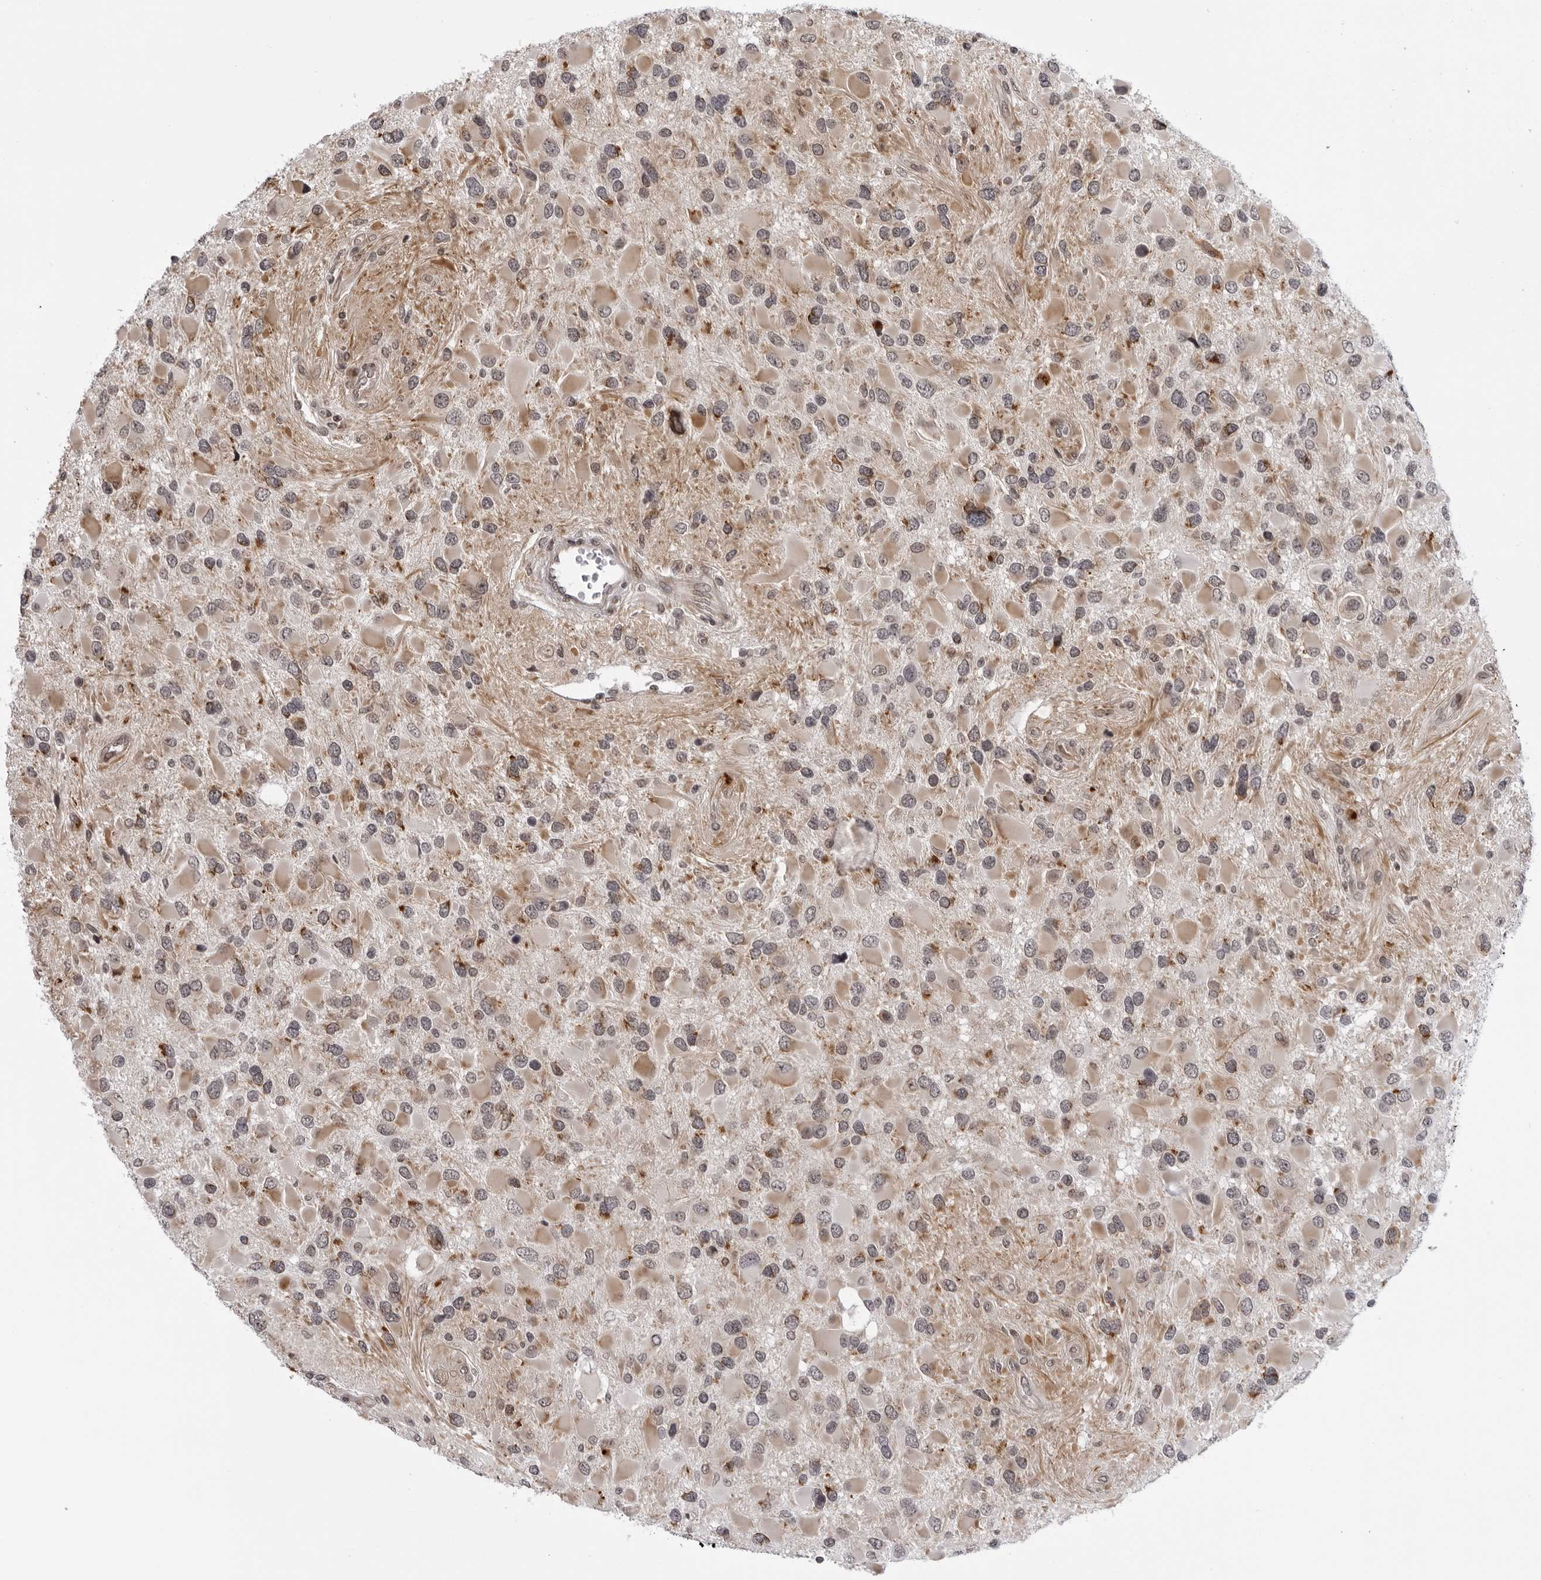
{"staining": {"intensity": "weak", "quantity": "25%-75%", "location": "cytoplasmic/membranous"}, "tissue": "glioma", "cell_type": "Tumor cells", "image_type": "cancer", "snomed": [{"axis": "morphology", "description": "Glioma, malignant, High grade"}, {"axis": "topography", "description": "Brain"}], "caption": "Immunohistochemical staining of glioma reveals weak cytoplasmic/membranous protein positivity in about 25%-75% of tumor cells.", "gene": "GCSAML", "patient": {"sex": "male", "age": 53}}